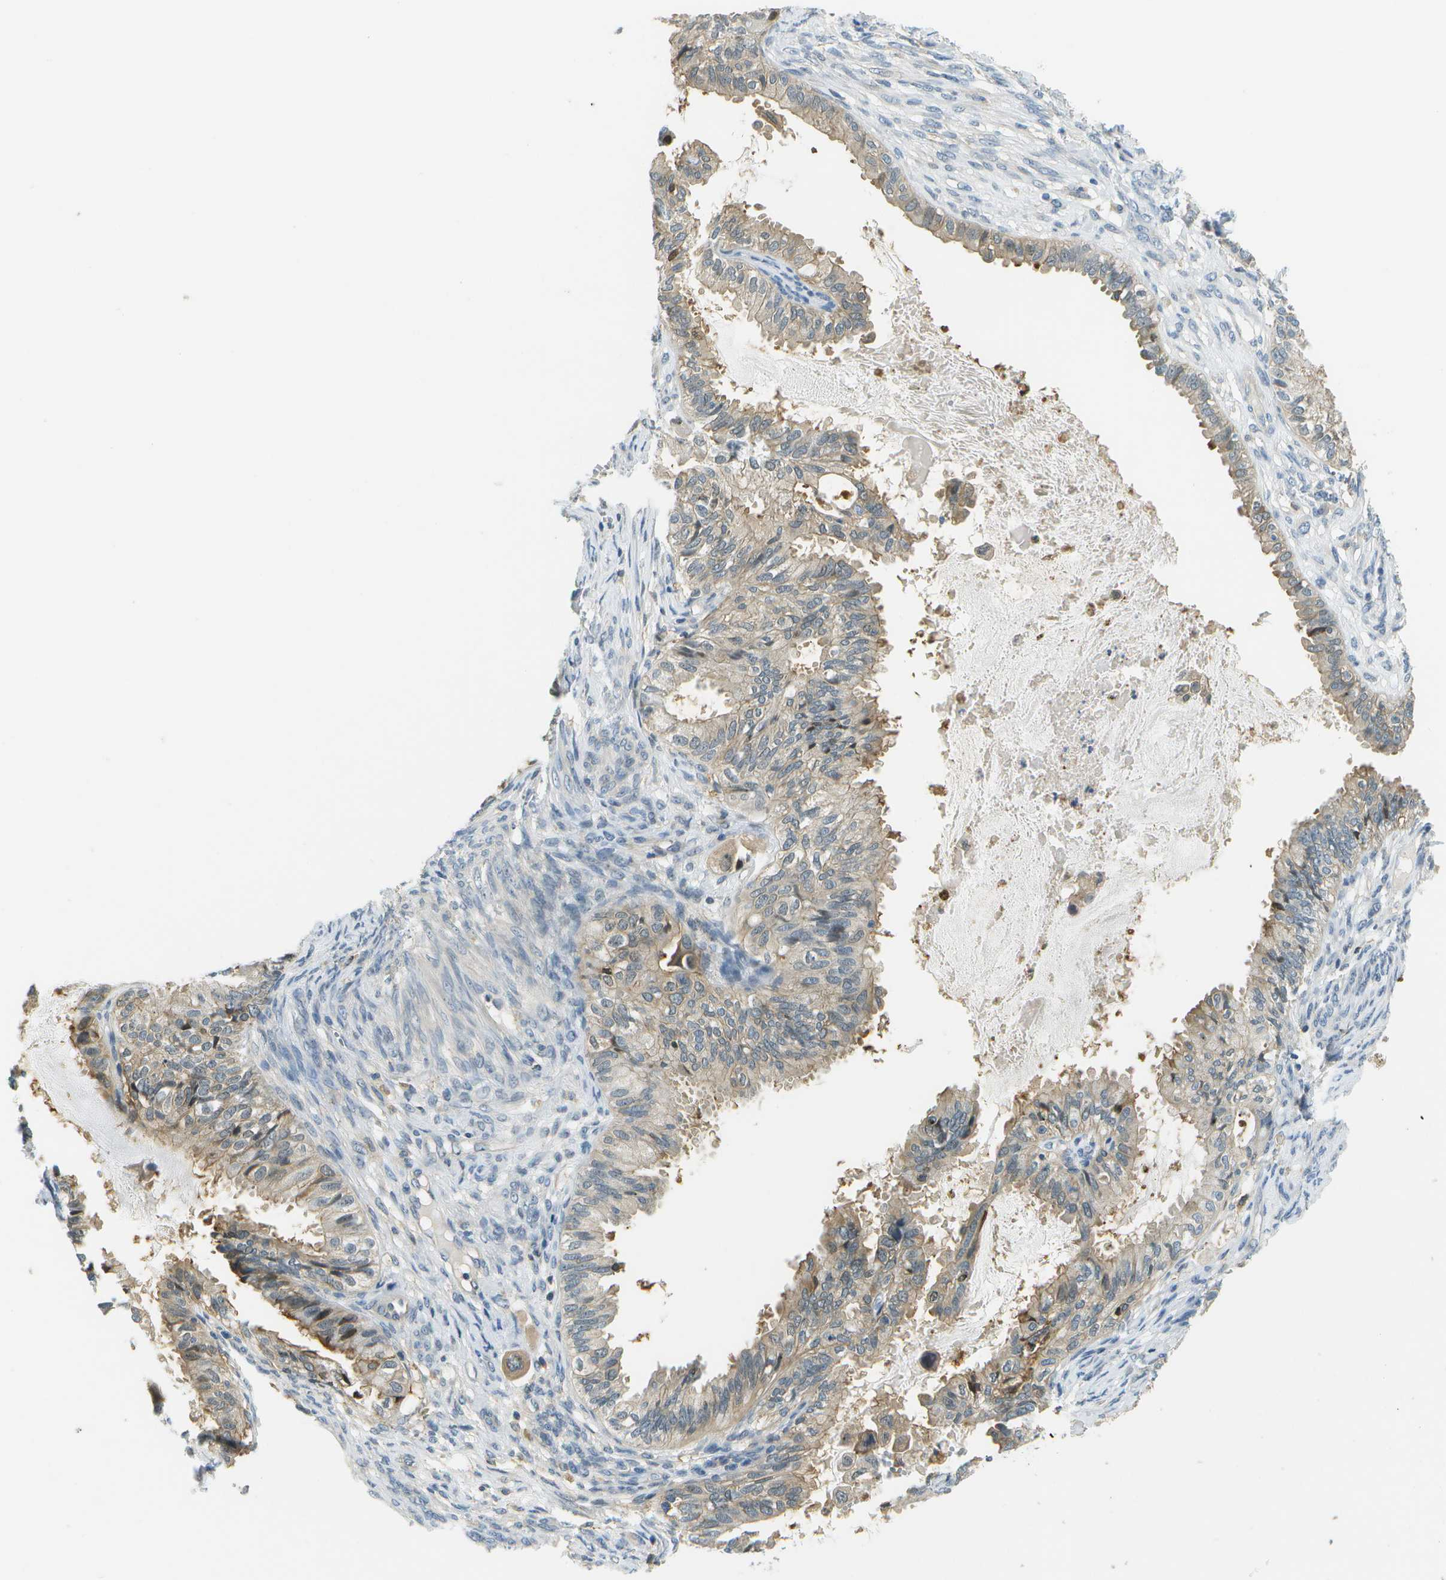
{"staining": {"intensity": "weak", "quantity": "25%-75%", "location": "cytoplasmic/membranous"}, "tissue": "cervical cancer", "cell_type": "Tumor cells", "image_type": "cancer", "snomed": [{"axis": "morphology", "description": "Normal tissue, NOS"}, {"axis": "morphology", "description": "Adenocarcinoma, NOS"}, {"axis": "topography", "description": "Cervix"}, {"axis": "topography", "description": "Endometrium"}], "caption": "Tumor cells show low levels of weak cytoplasmic/membranous positivity in about 25%-75% of cells in cervical cancer. (brown staining indicates protein expression, while blue staining denotes nuclei).", "gene": "LRRC66", "patient": {"sex": "female", "age": 86}}